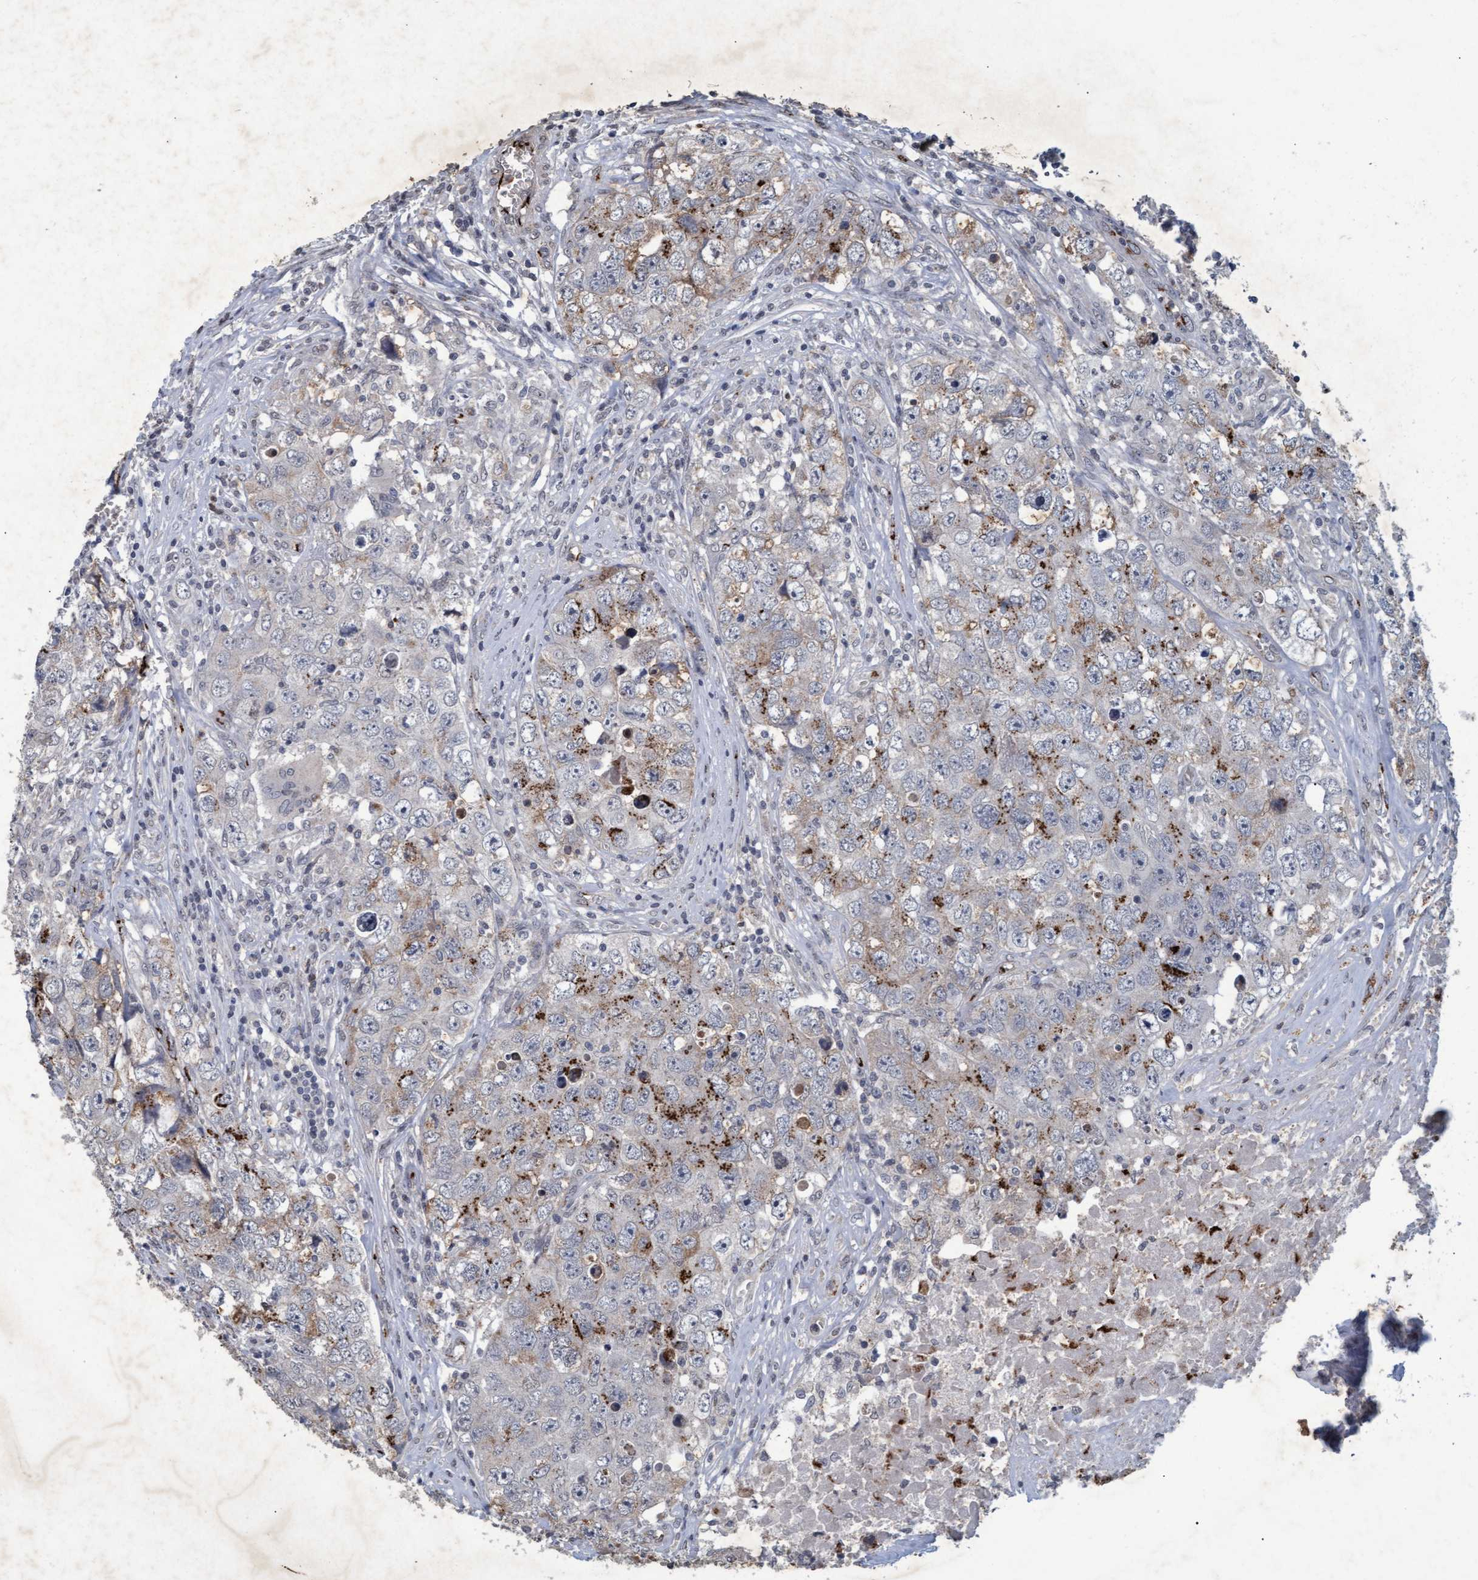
{"staining": {"intensity": "moderate", "quantity": "<25%", "location": "cytoplasmic/membranous"}, "tissue": "testis cancer", "cell_type": "Tumor cells", "image_type": "cancer", "snomed": [{"axis": "morphology", "description": "Seminoma, NOS"}, {"axis": "morphology", "description": "Carcinoma, Embryonal, NOS"}, {"axis": "topography", "description": "Testis"}], "caption": "Testis embryonal carcinoma tissue displays moderate cytoplasmic/membranous expression in approximately <25% of tumor cells", "gene": "GALC", "patient": {"sex": "male", "age": 43}}